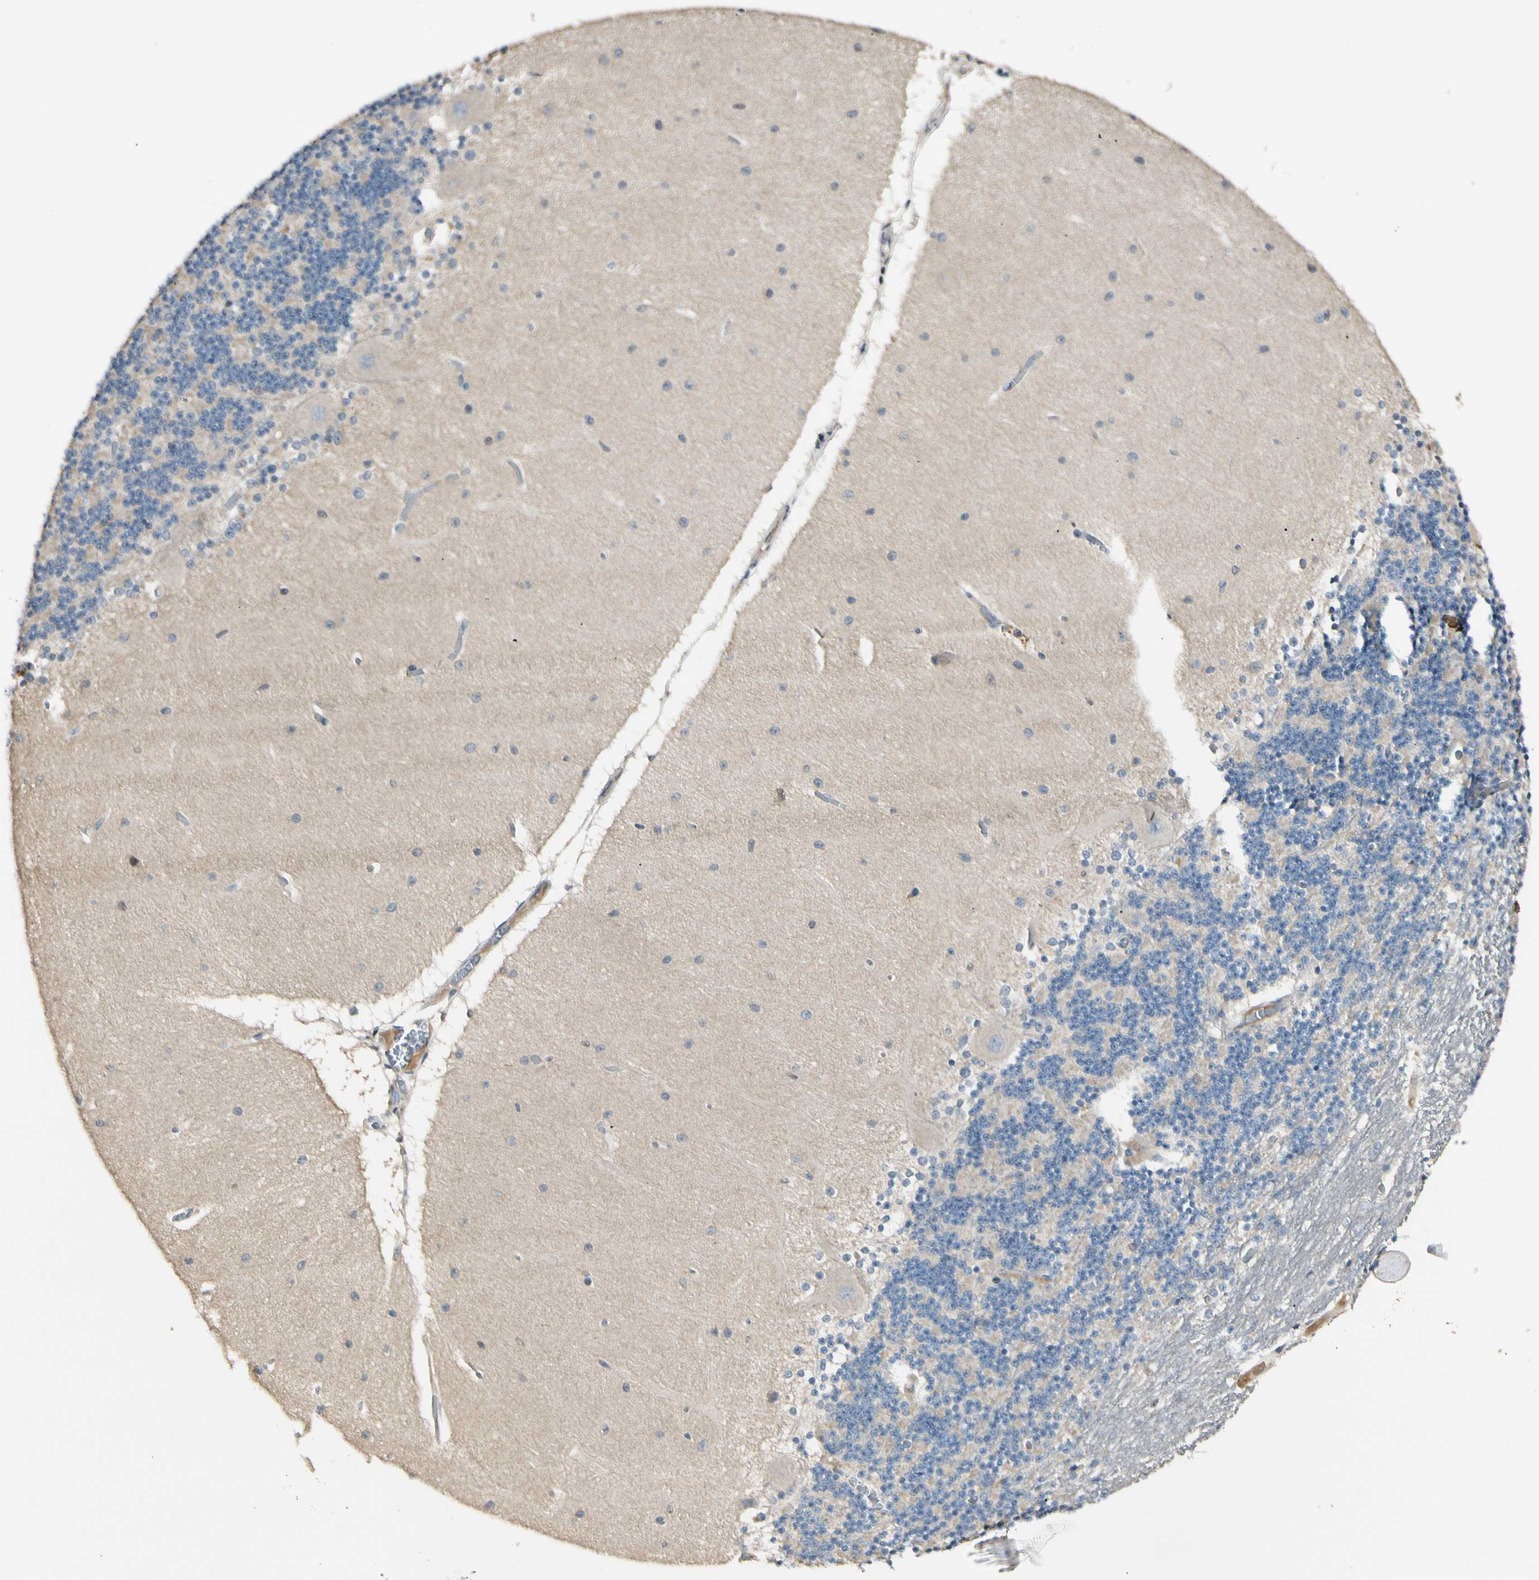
{"staining": {"intensity": "weak", "quantity": ">75%", "location": "cytoplasmic/membranous"}, "tissue": "cerebellum", "cell_type": "Cells in granular layer", "image_type": "normal", "snomed": [{"axis": "morphology", "description": "Normal tissue, NOS"}, {"axis": "topography", "description": "Cerebellum"}], "caption": "Immunohistochemistry staining of normal cerebellum, which demonstrates low levels of weak cytoplasmic/membranous positivity in about >75% of cells in granular layer indicating weak cytoplasmic/membranous protein staining. The staining was performed using DAB (brown) for protein detection and nuclei were counterstained in hematoxylin (blue).", "gene": "NFYA", "patient": {"sex": "female", "age": 54}}